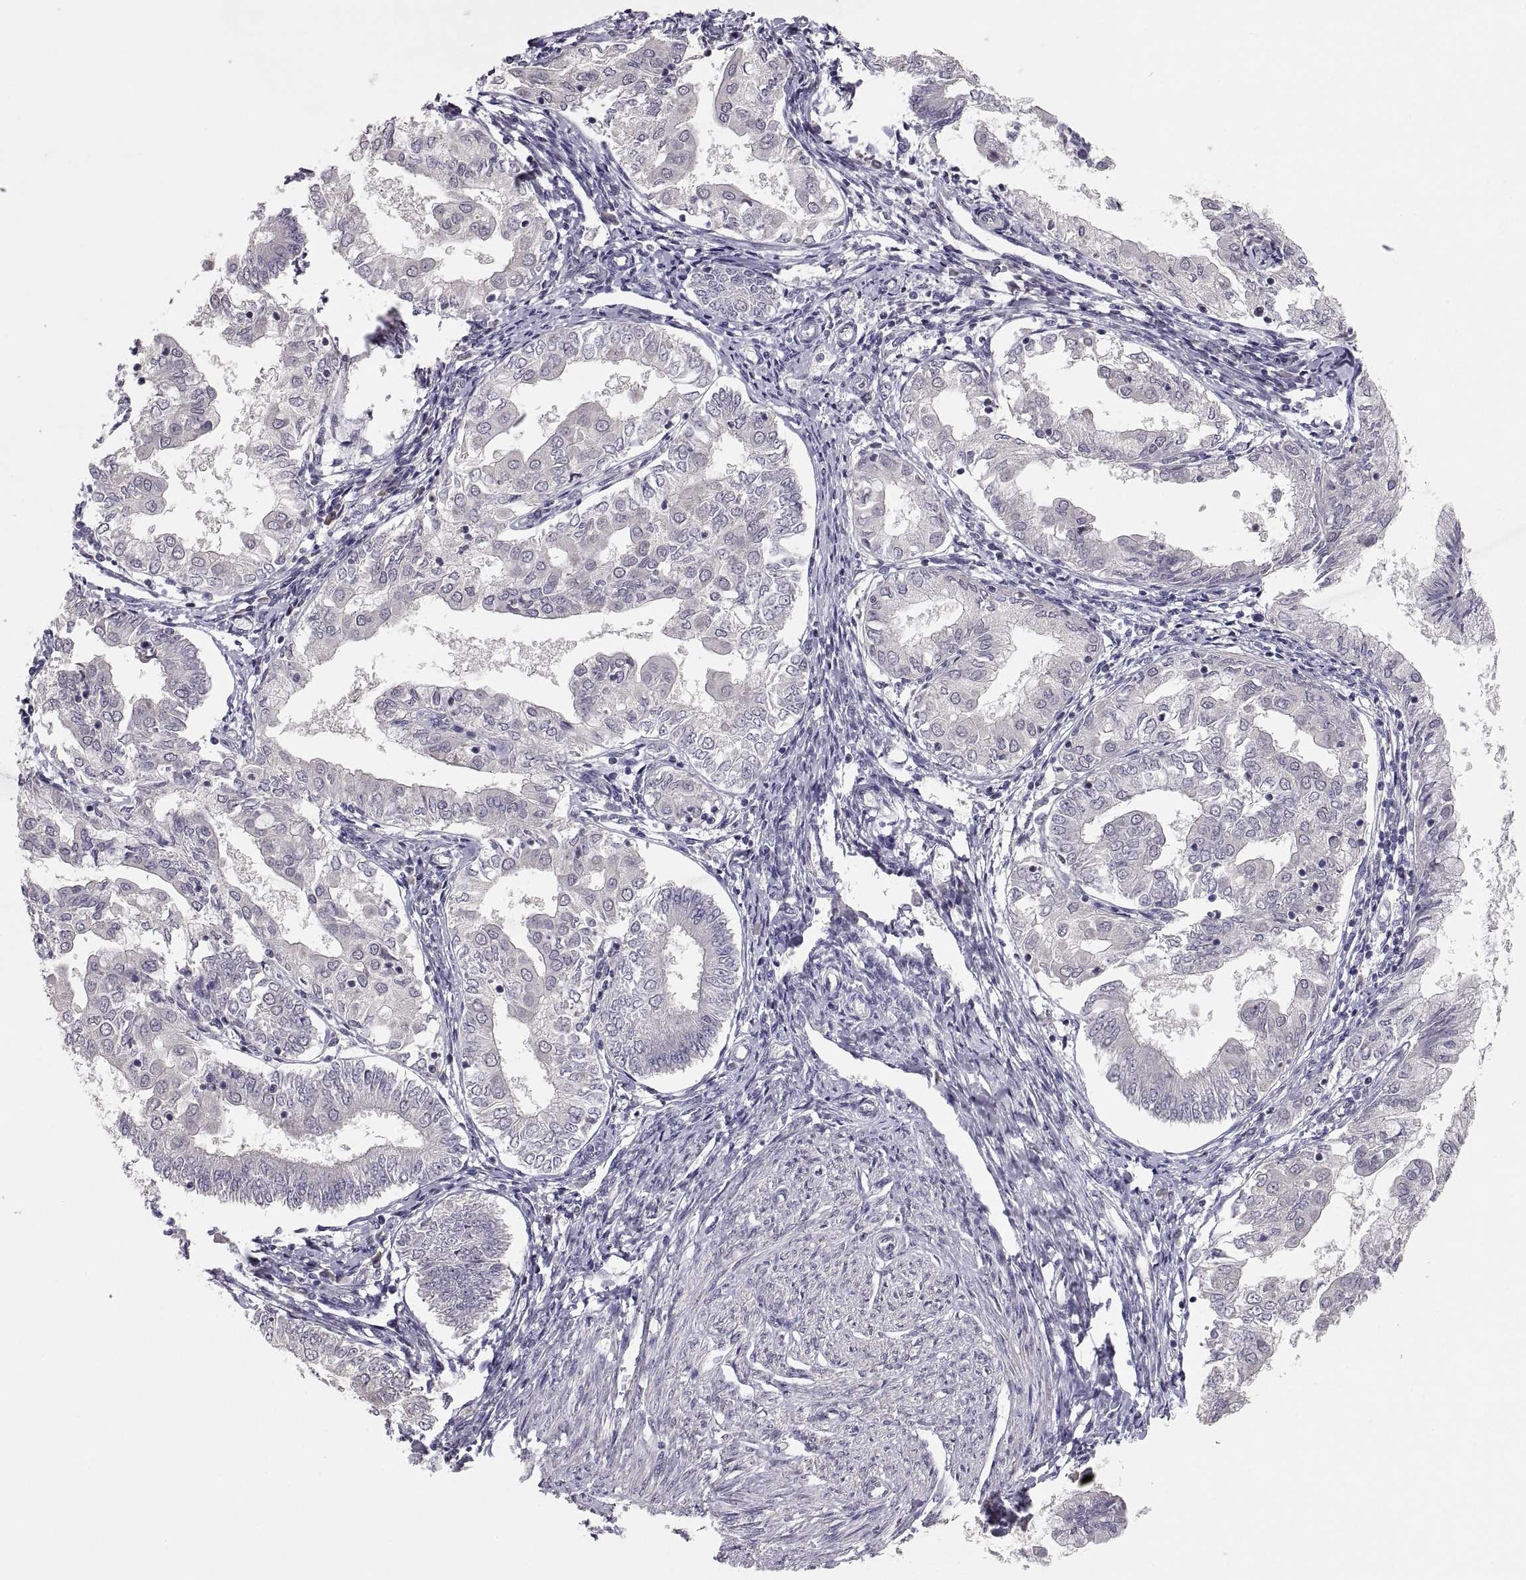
{"staining": {"intensity": "negative", "quantity": "none", "location": "none"}, "tissue": "endometrial cancer", "cell_type": "Tumor cells", "image_type": "cancer", "snomed": [{"axis": "morphology", "description": "Adenocarcinoma, NOS"}, {"axis": "topography", "description": "Endometrium"}], "caption": "Photomicrograph shows no significant protein positivity in tumor cells of endometrial adenocarcinoma. Nuclei are stained in blue.", "gene": "PAX2", "patient": {"sex": "female", "age": 68}}